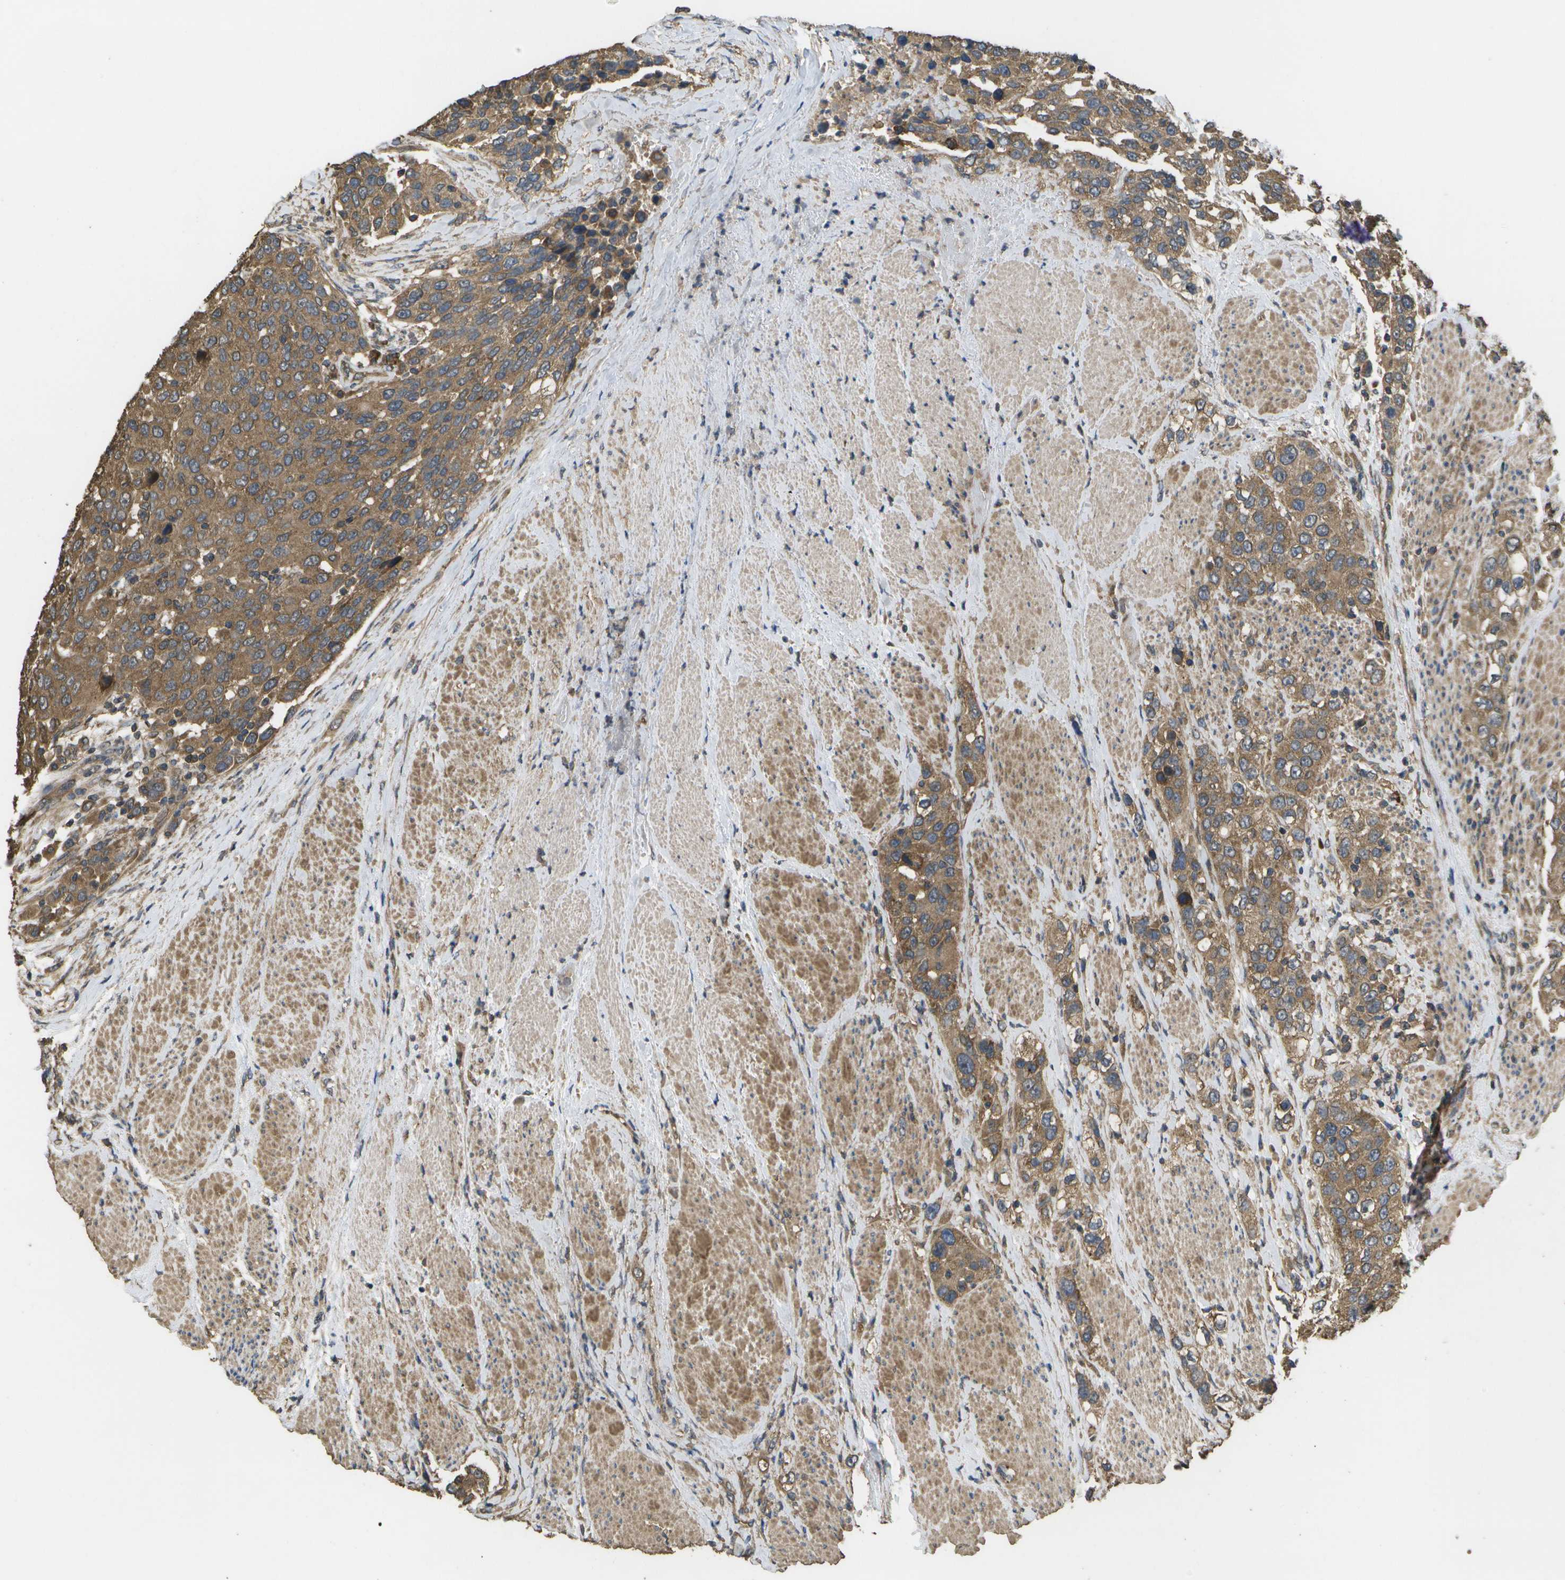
{"staining": {"intensity": "moderate", "quantity": ">75%", "location": "cytoplasmic/membranous"}, "tissue": "urothelial cancer", "cell_type": "Tumor cells", "image_type": "cancer", "snomed": [{"axis": "morphology", "description": "Urothelial carcinoma, High grade"}, {"axis": "topography", "description": "Urinary bladder"}], "caption": "Urothelial cancer stained with DAB (3,3'-diaminobenzidine) immunohistochemistry reveals medium levels of moderate cytoplasmic/membranous expression in about >75% of tumor cells. (Stains: DAB in brown, nuclei in blue, Microscopy: brightfield microscopy at high magnification).", "gene": "SACS", "patient": {"sex": "female", "age": 80}}